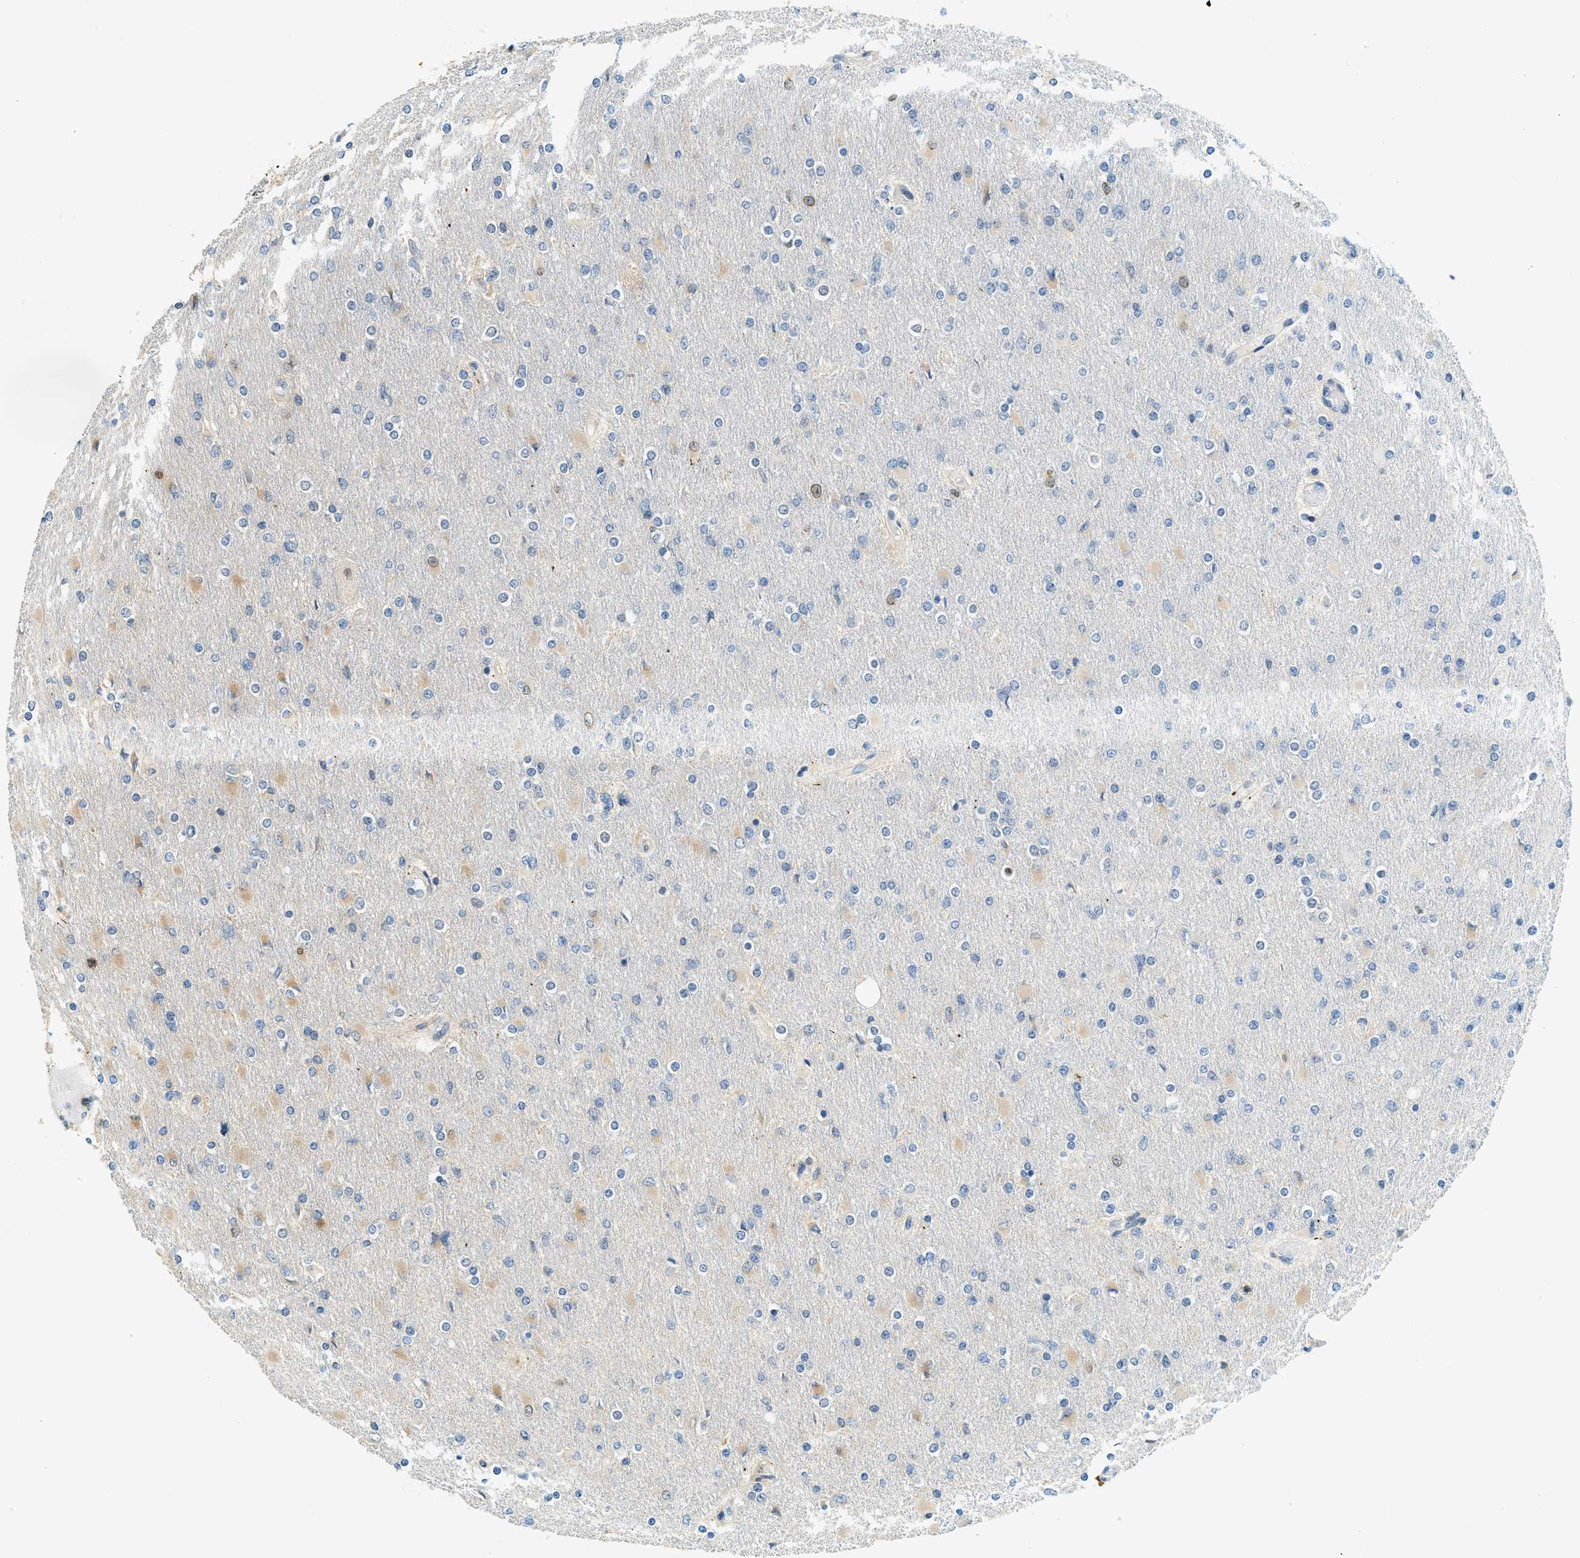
{"staining": {"intensity": "moderate", "quantity": "25%-75%", "location": "cytoplasmic/membranous"}, "tissue": "glioma", "cell_type": "Tumor cells", "image_type": "cancer", "snomed": [{"axis": "morphology", "description": "Glioma, malignant, High grade"}, {"axis": "topography", "description": "Cerebral cortex"}], "caption": "Approximately 25%-75% of tumor cells in human malignant high-grade glioma reveal moderate cytoplasmic/membranous protein expression as visualized by brown immunohistochemical staining.", "gene": "GMPPB", "patient": {"sex": "female", "age": 36}}